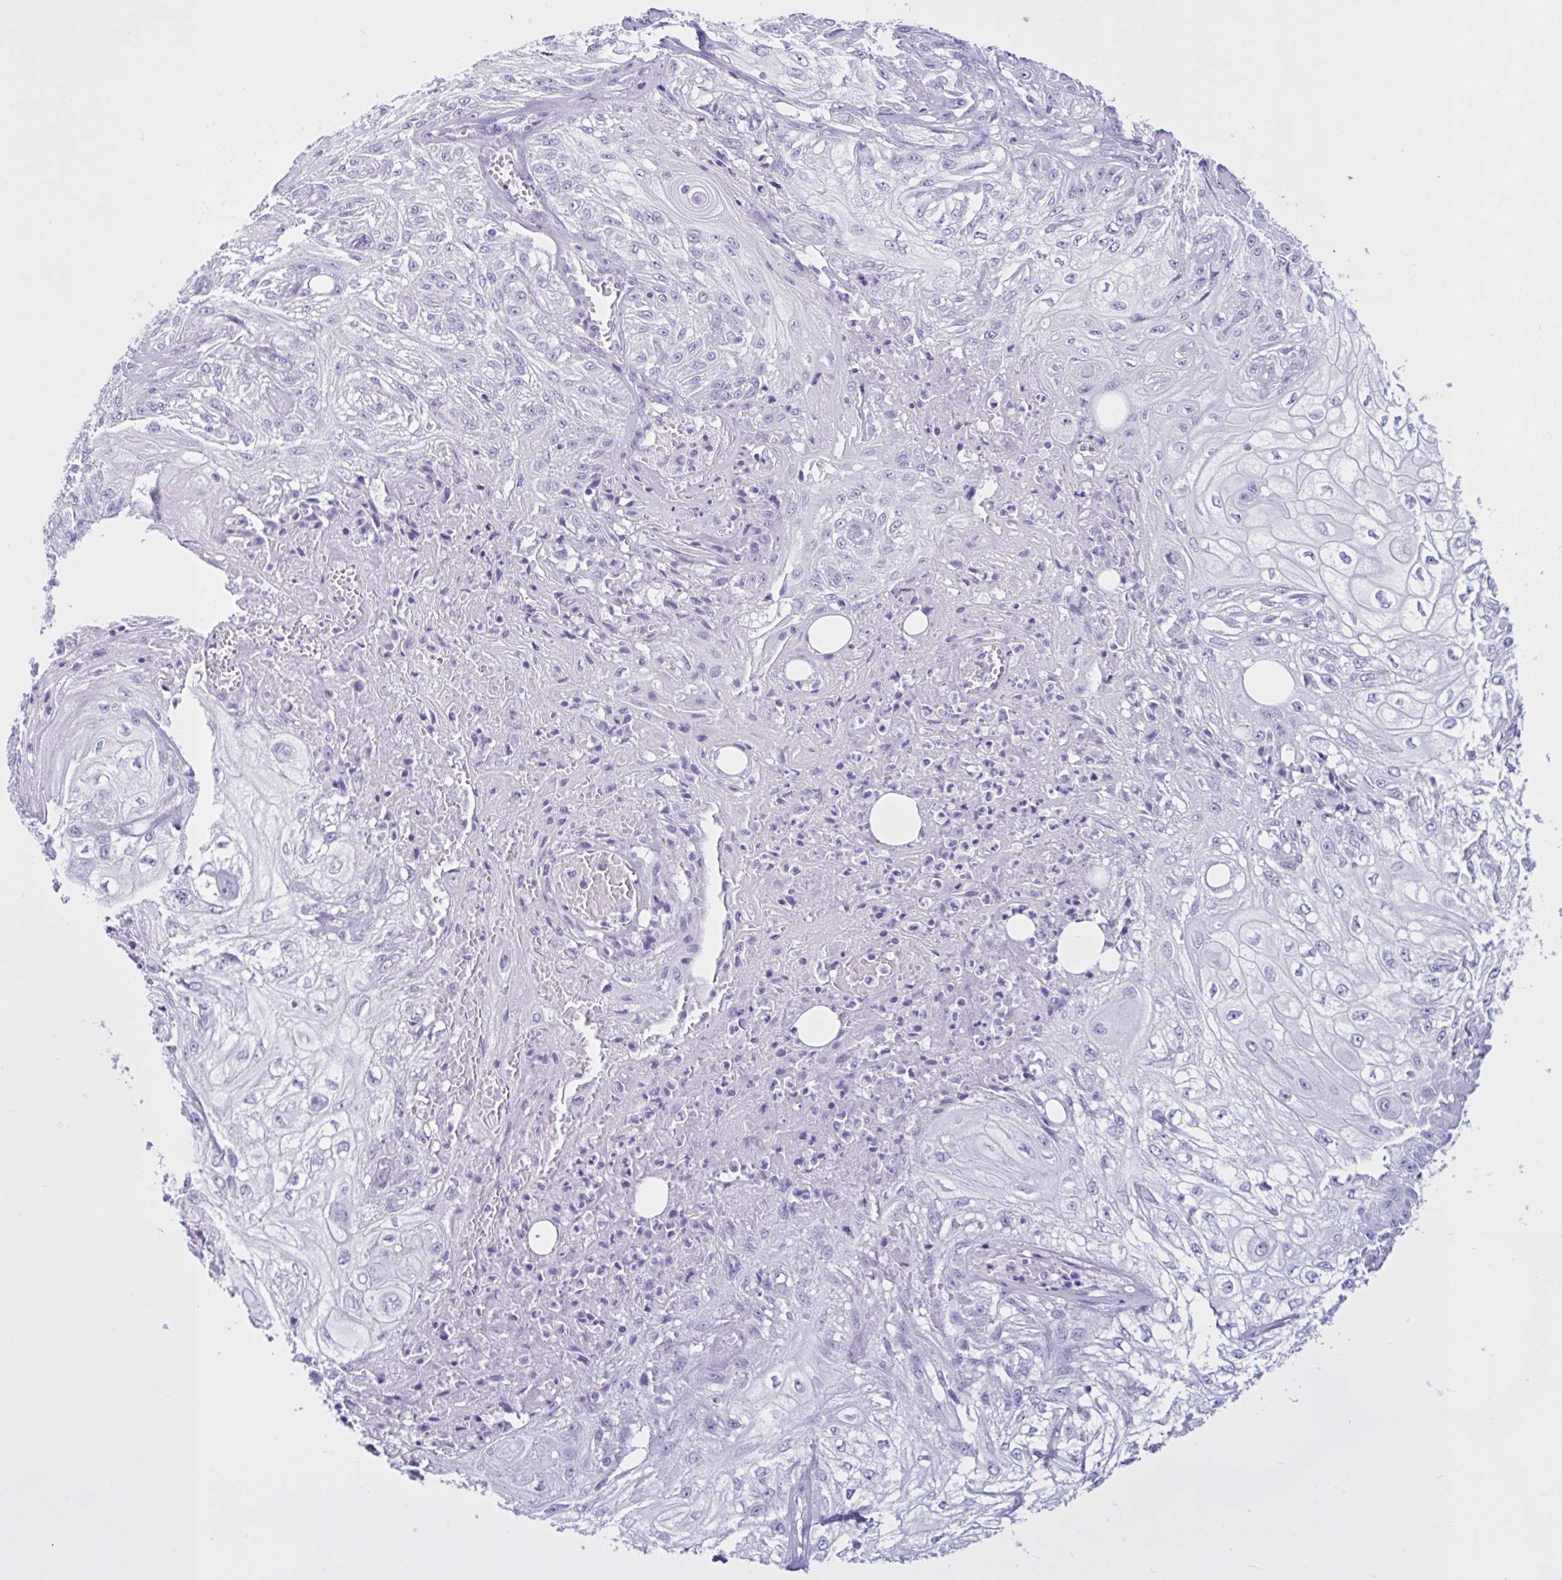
{"staining": {"intensity": "negative", "quantity": "none", "location": "none"}, "tissue": "skin cancer", "cell_type": "Tumor cells", "image_type": "cancer", "snomed": [{"axis": "morphology", "description": "Squamous cell carcinoma, NOS"}, {"axis": "morphology", "description": "Squamous cell carcinoma, metastatic, NOS"}, {"axis": "topography", "description": "Skin"}, {"axis": "topography", "description": "Lymph node"}], "caption": "High magnification brightfield microscopy of metastatic squamous cell carcinoma (skin) stained with DAB (brown) and counterstained with hematoxylin (blue): tumor cells show no significant positivity. (DAB immunohistochemistry visualized using brightfield microscopy, high magnification).", "gene": "CYP19A1", "patient": {"sex": "male", "age": 75}}